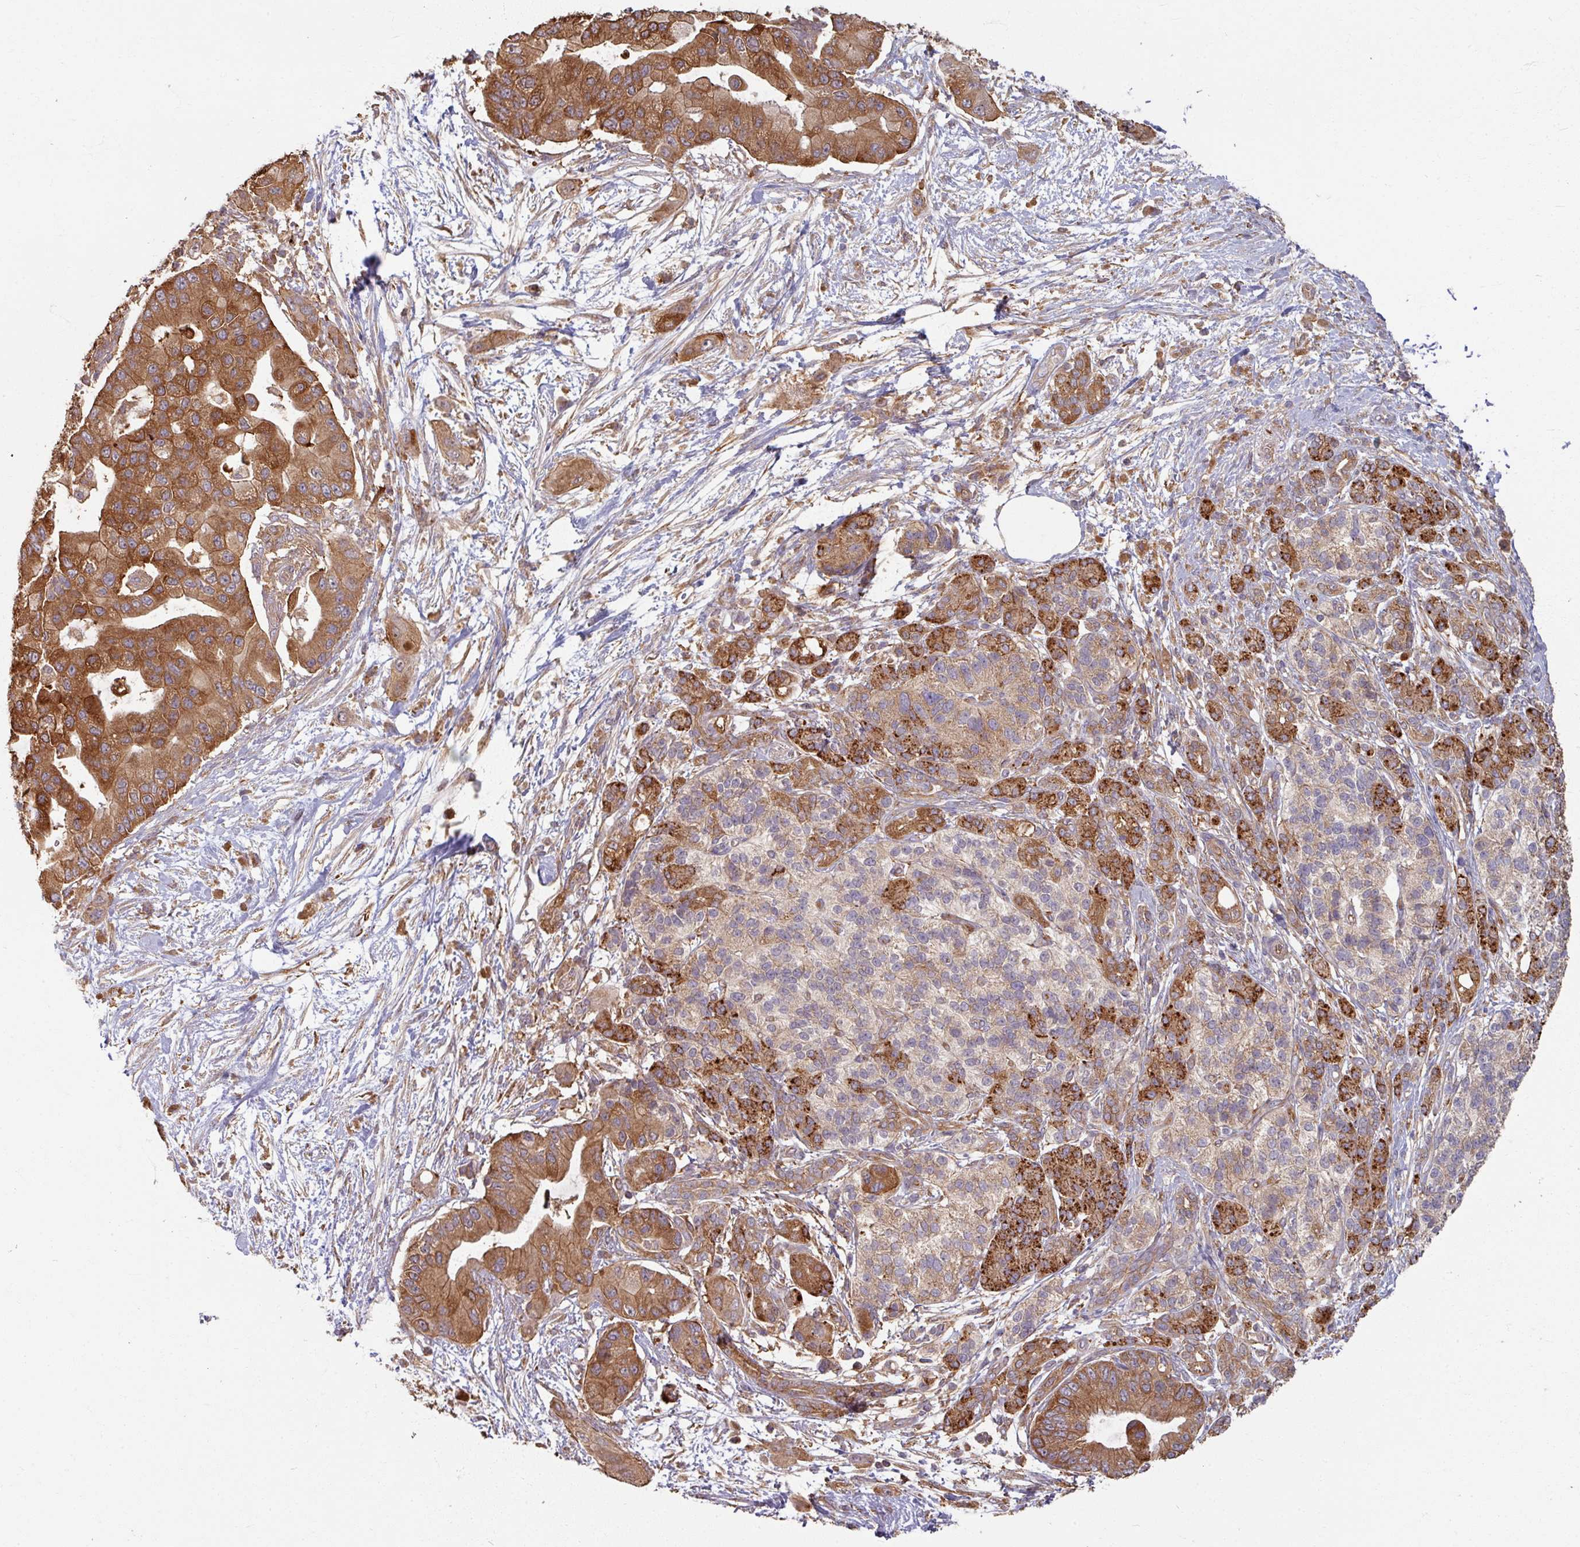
{"staining": {"intensity": "moderate", "quantity": ">75%", "location": "cytoplasmic/membranous"}, "tissue": "pancreatic cancer", "cell_type": "Tumor cells", "image_type": "cancer", "snomed": [{"axis": "morphology", "description": "Adenocarcinoma, NOS"}, {"axis": "topography", "description": "Pancreas"}], "caption": "Immunohistochemistry (DAB) staining of adenocarcinoma (pancreatic) displays moderate cytoplasmic/membranous protein expression in approximately >75% of tumor cells.", "gene": "CCDC68", "patient": {"sex": "male", "age": 57}}